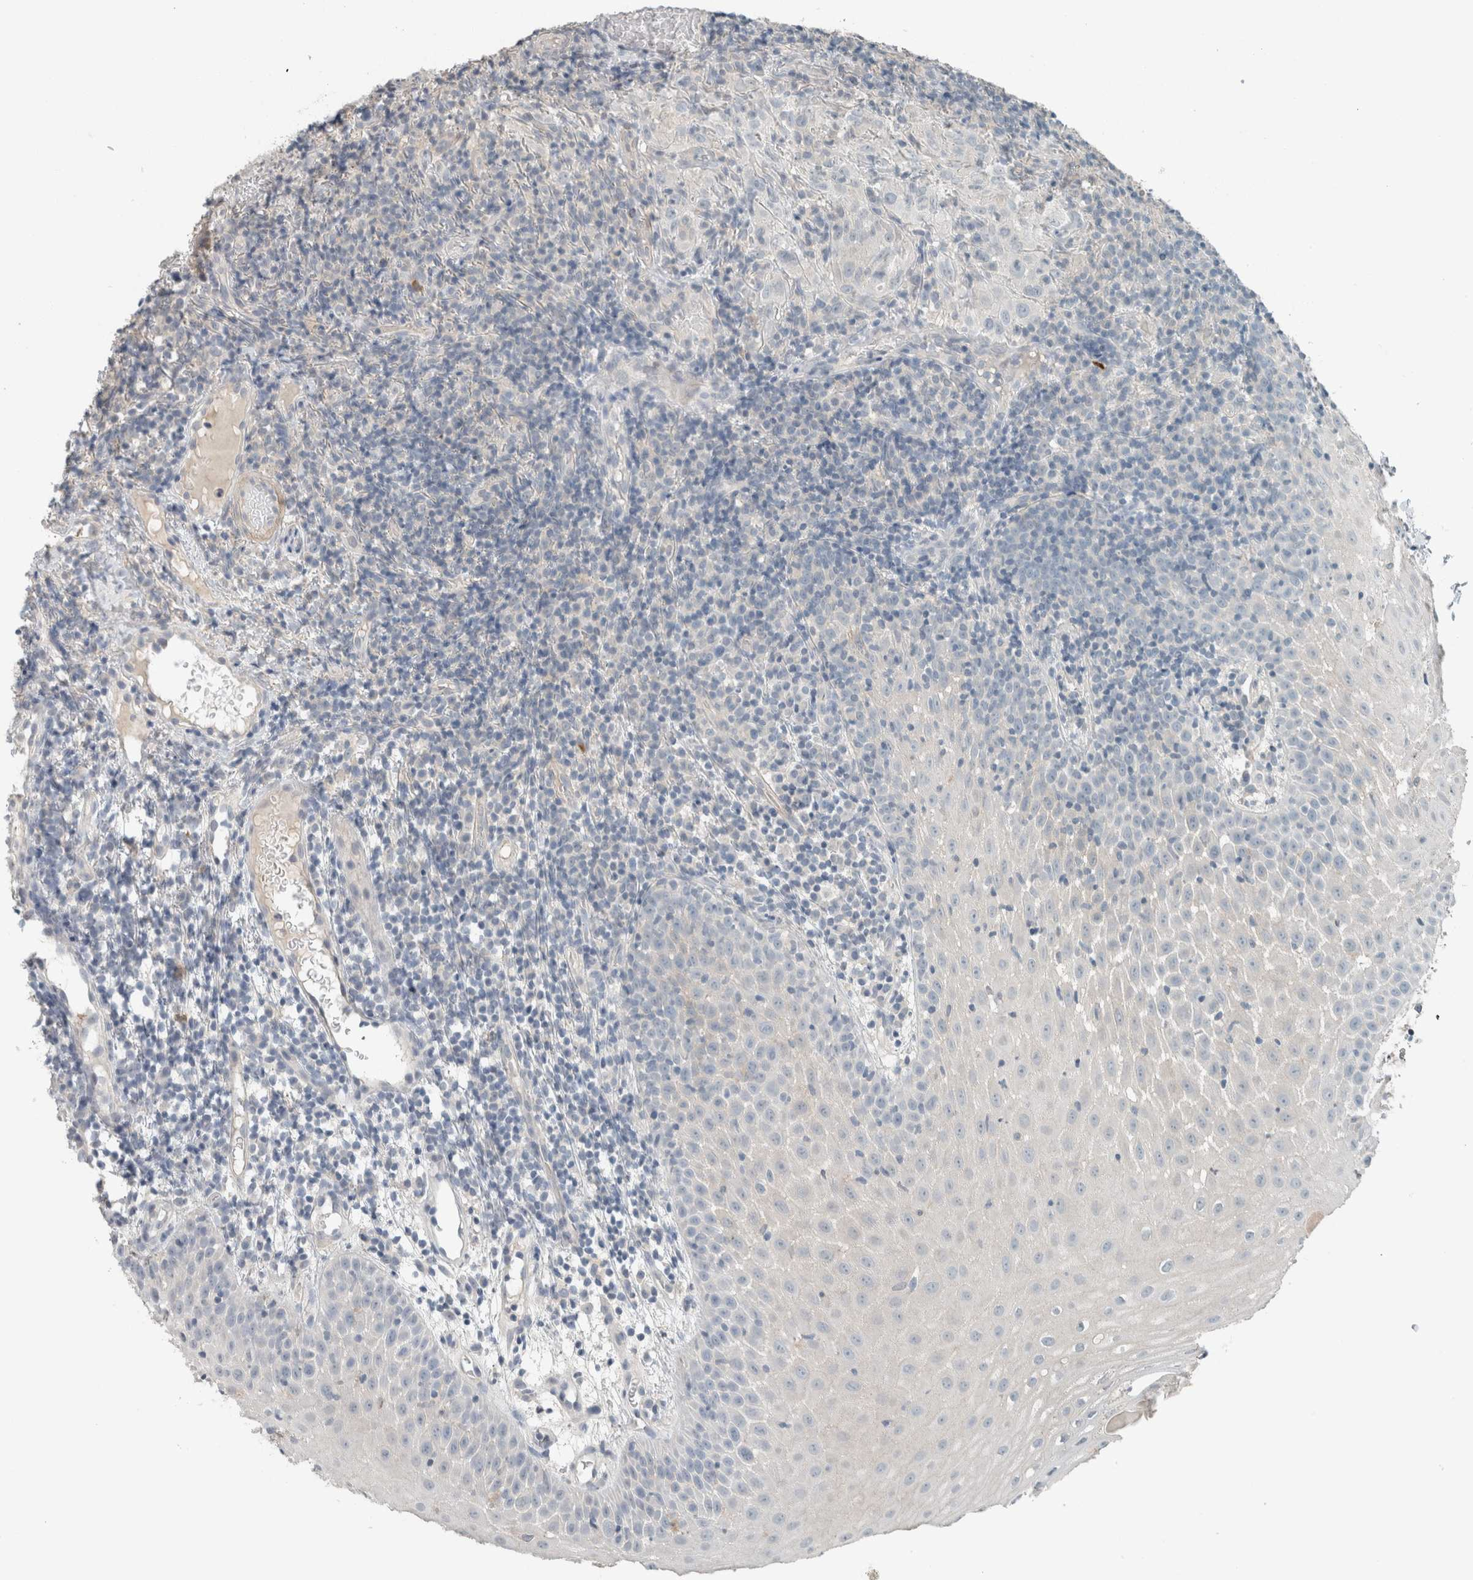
{"staining": {"intensity": "negative", "quantity": "none", "location": "none"}, "tissue": "oral mucosa", "cell_type": "Squamous epithelial cells", "image_type": "normal", "snomed": [{"axis": "morphology", "description": "Normal tissue, NOS"}, {"axis": "topography", "description": "Oral tissue"}], "caption": "IHC photomicrograph of unremarkable oral mucosa: human oral mucosa stained with DAB (3,3'-diaminobenzidine) exhibits no significant protein staining in squamous epithelial cells. (DAB IHC, high magnification).", "gene": "SCIN", "patient": {"sex": "male", "age": 60}}